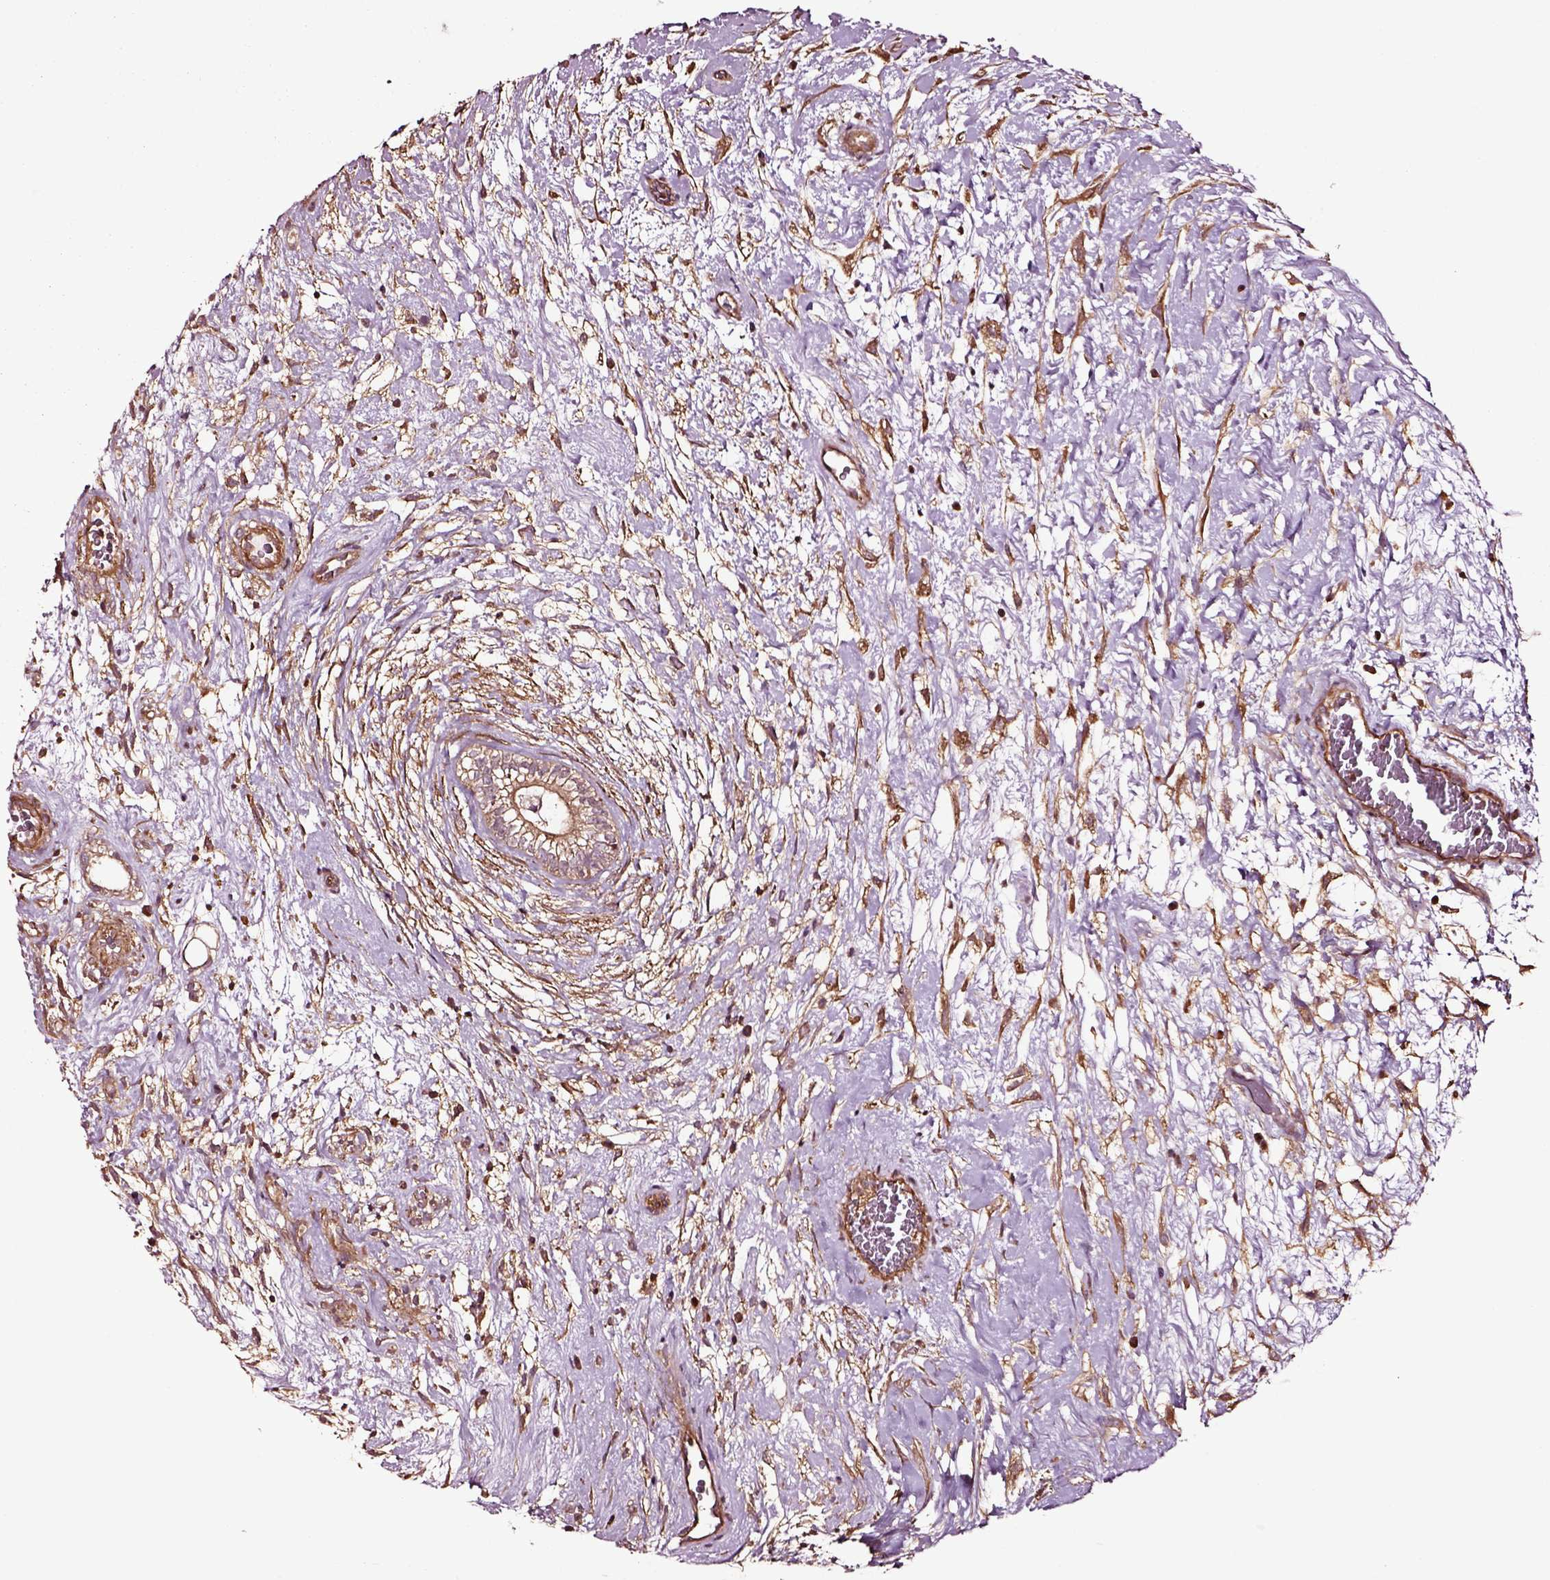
{"staining": {"intensity": "moderate", "quantity": ">75%", "location": "cytoplasmic/membranous"}, "tissue": "testis cancer", "cell_type": "Tumor cells", "image_type": "cancer", "snomed": [{"axis": "morphology", "description": "Normal tissue, NOS"}, {"axis": "morphology", "description": "Carcinoma, Embryonal, NOS"}, {"axis": "topography", "description": "Testis"}], "caption": "This image exhibits immunohistochemistry staining of human testis cancer, with medium moderate cytoplasmic/membranous expression in about >75% of tumor cells.", "gene": "RASSF5", "patient": {"sex": "male", "age": 32}}